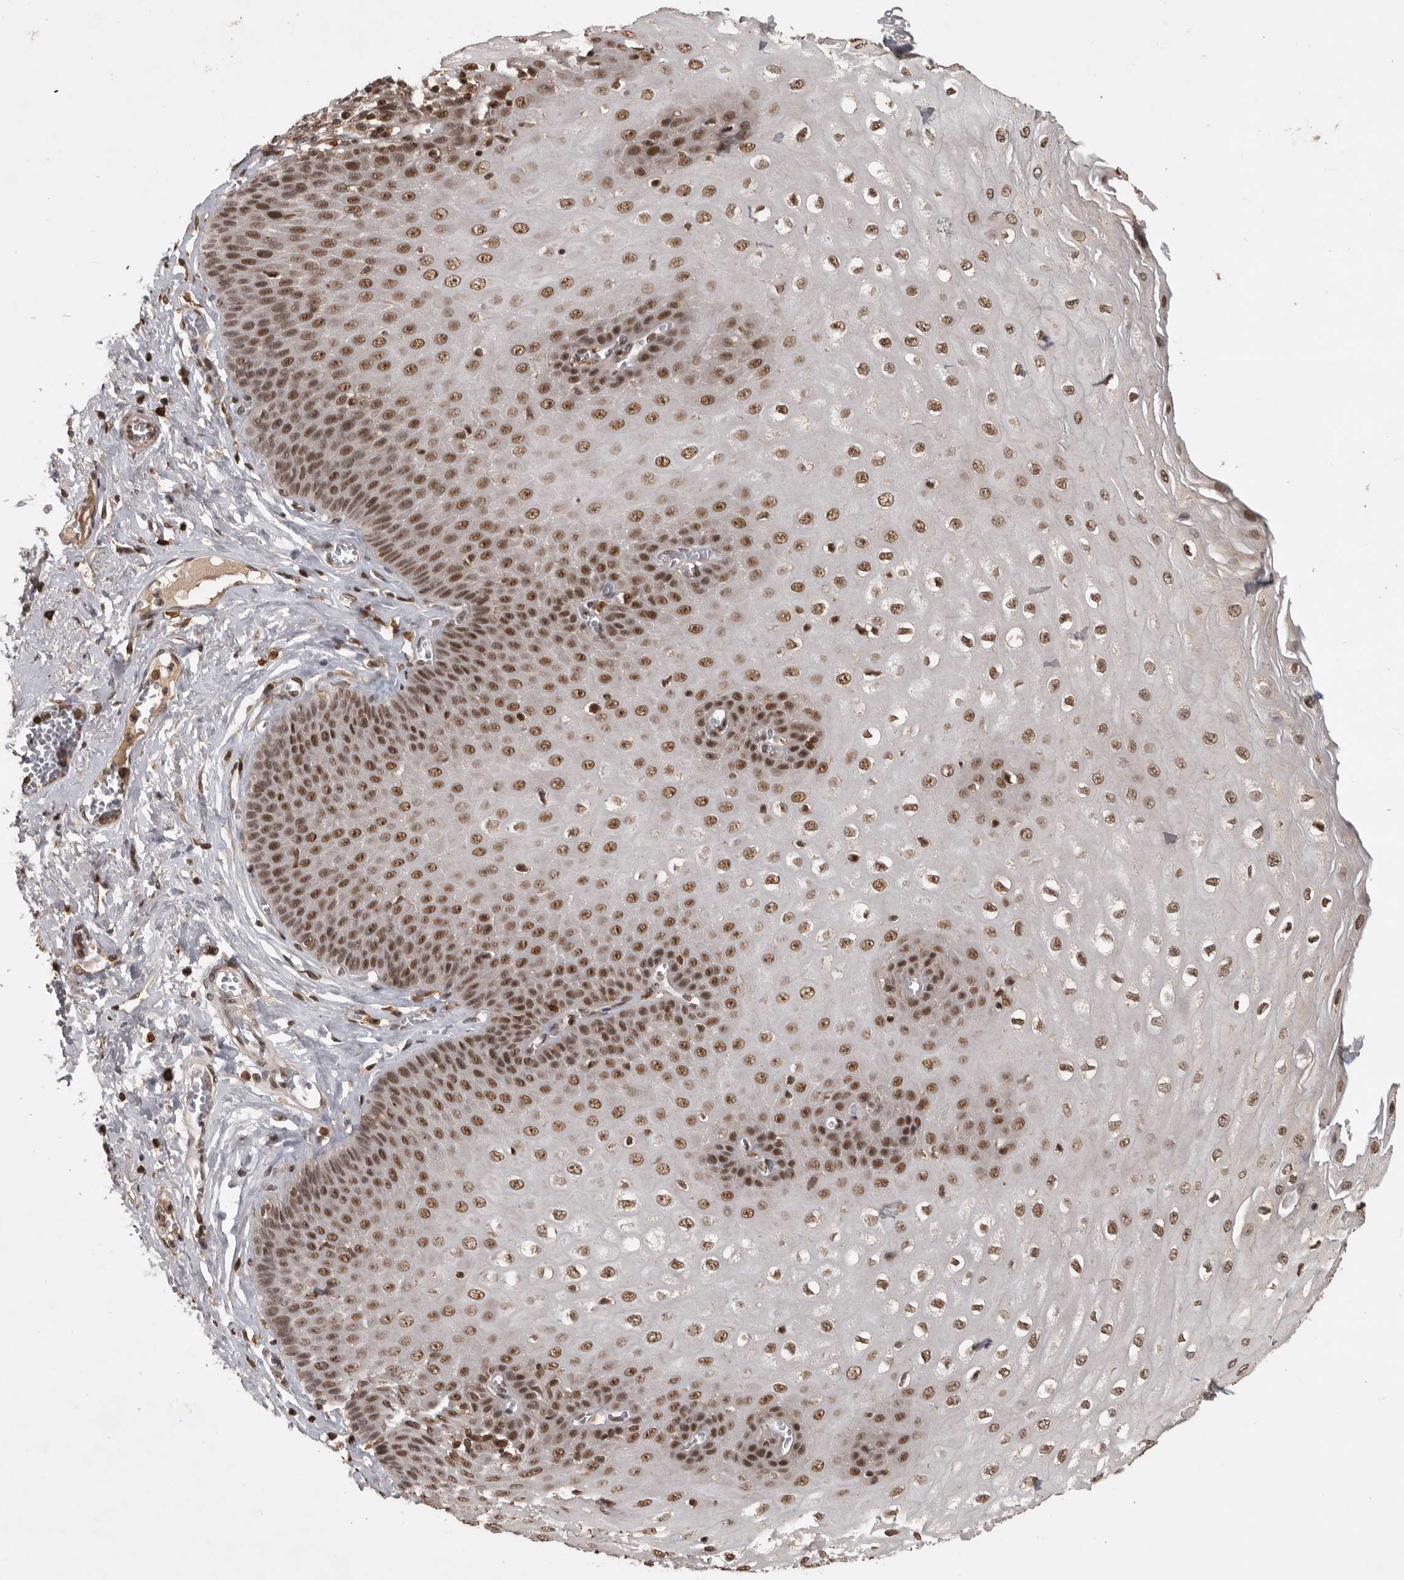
{"staining": {"intensity": "strong", "quantity": ">75%", "location": "nuclear"}, "tissue": "esophagus", "cell_type": "Squamous epithelial cells", "image_type": "normal", "snomed": [{"axis": "morphology", "description": "Normal tissue, NOS"}, {"axis": "topography", "description": "Esophagus"}], "caption": "This micrograph displays normal esophagus stained with IHC to label a protein in brown. The nuclear of squamous epithelial cells show strong positivity for the protein. Nuclei are counter-stained blue.", "gene": "CBLL1", "patient": {"sex": "male", "age": 60}}